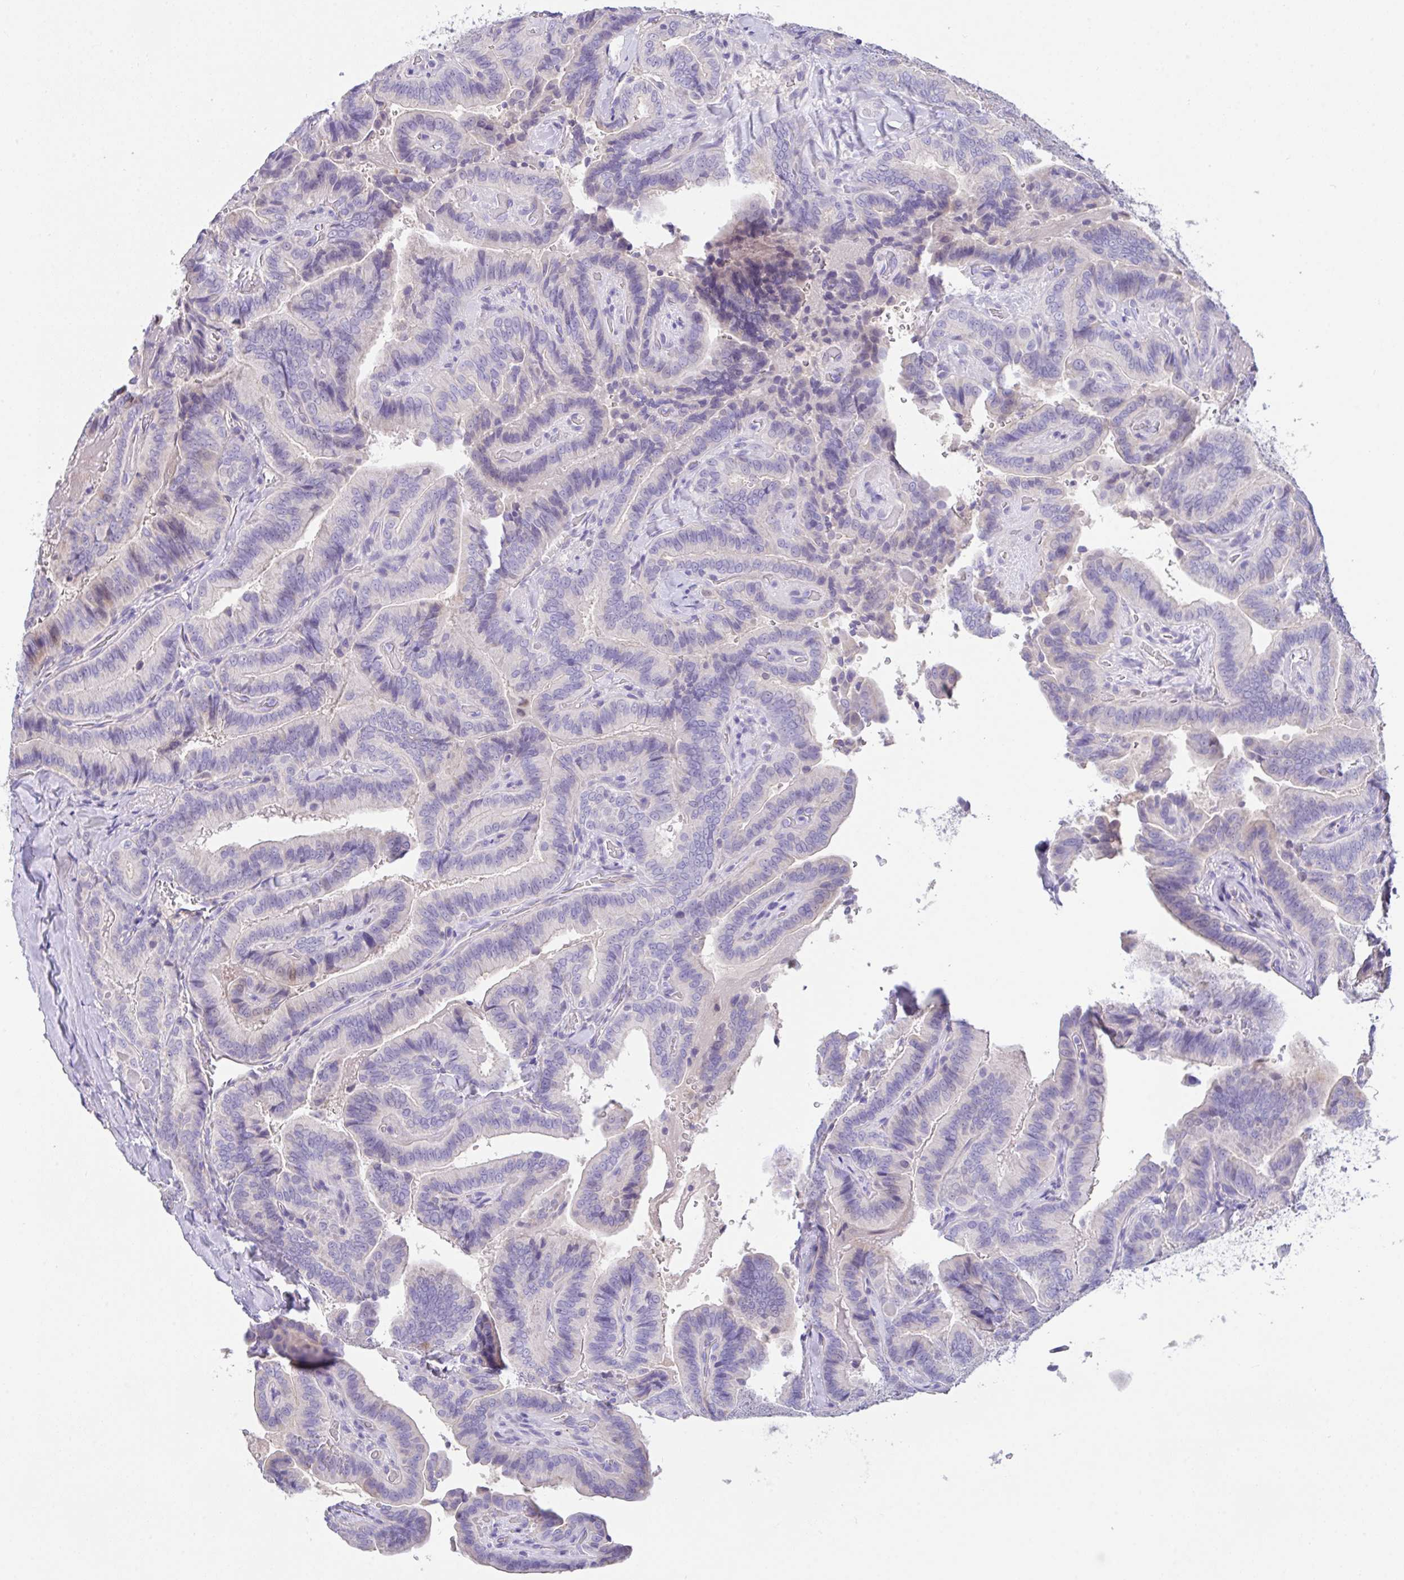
{"staining": {"intensity": "negative", "quantity": "none", "location": "none"}, "tissue": "thyroid cancer", "cell_type": "Tumor cells", "image_type": "cancer", "snomed": [{"axis": "morphology", "description": "Papillary adenocarcinoma, NOS"}, {"axis": "topography", "description": "Thyroid gland"}], "caption": "Tumor cells show no significant positivity in thyroid papillary adenocarcinoma.", "gene": "CA10", "patient": {"sex": "male", "age": 61}}